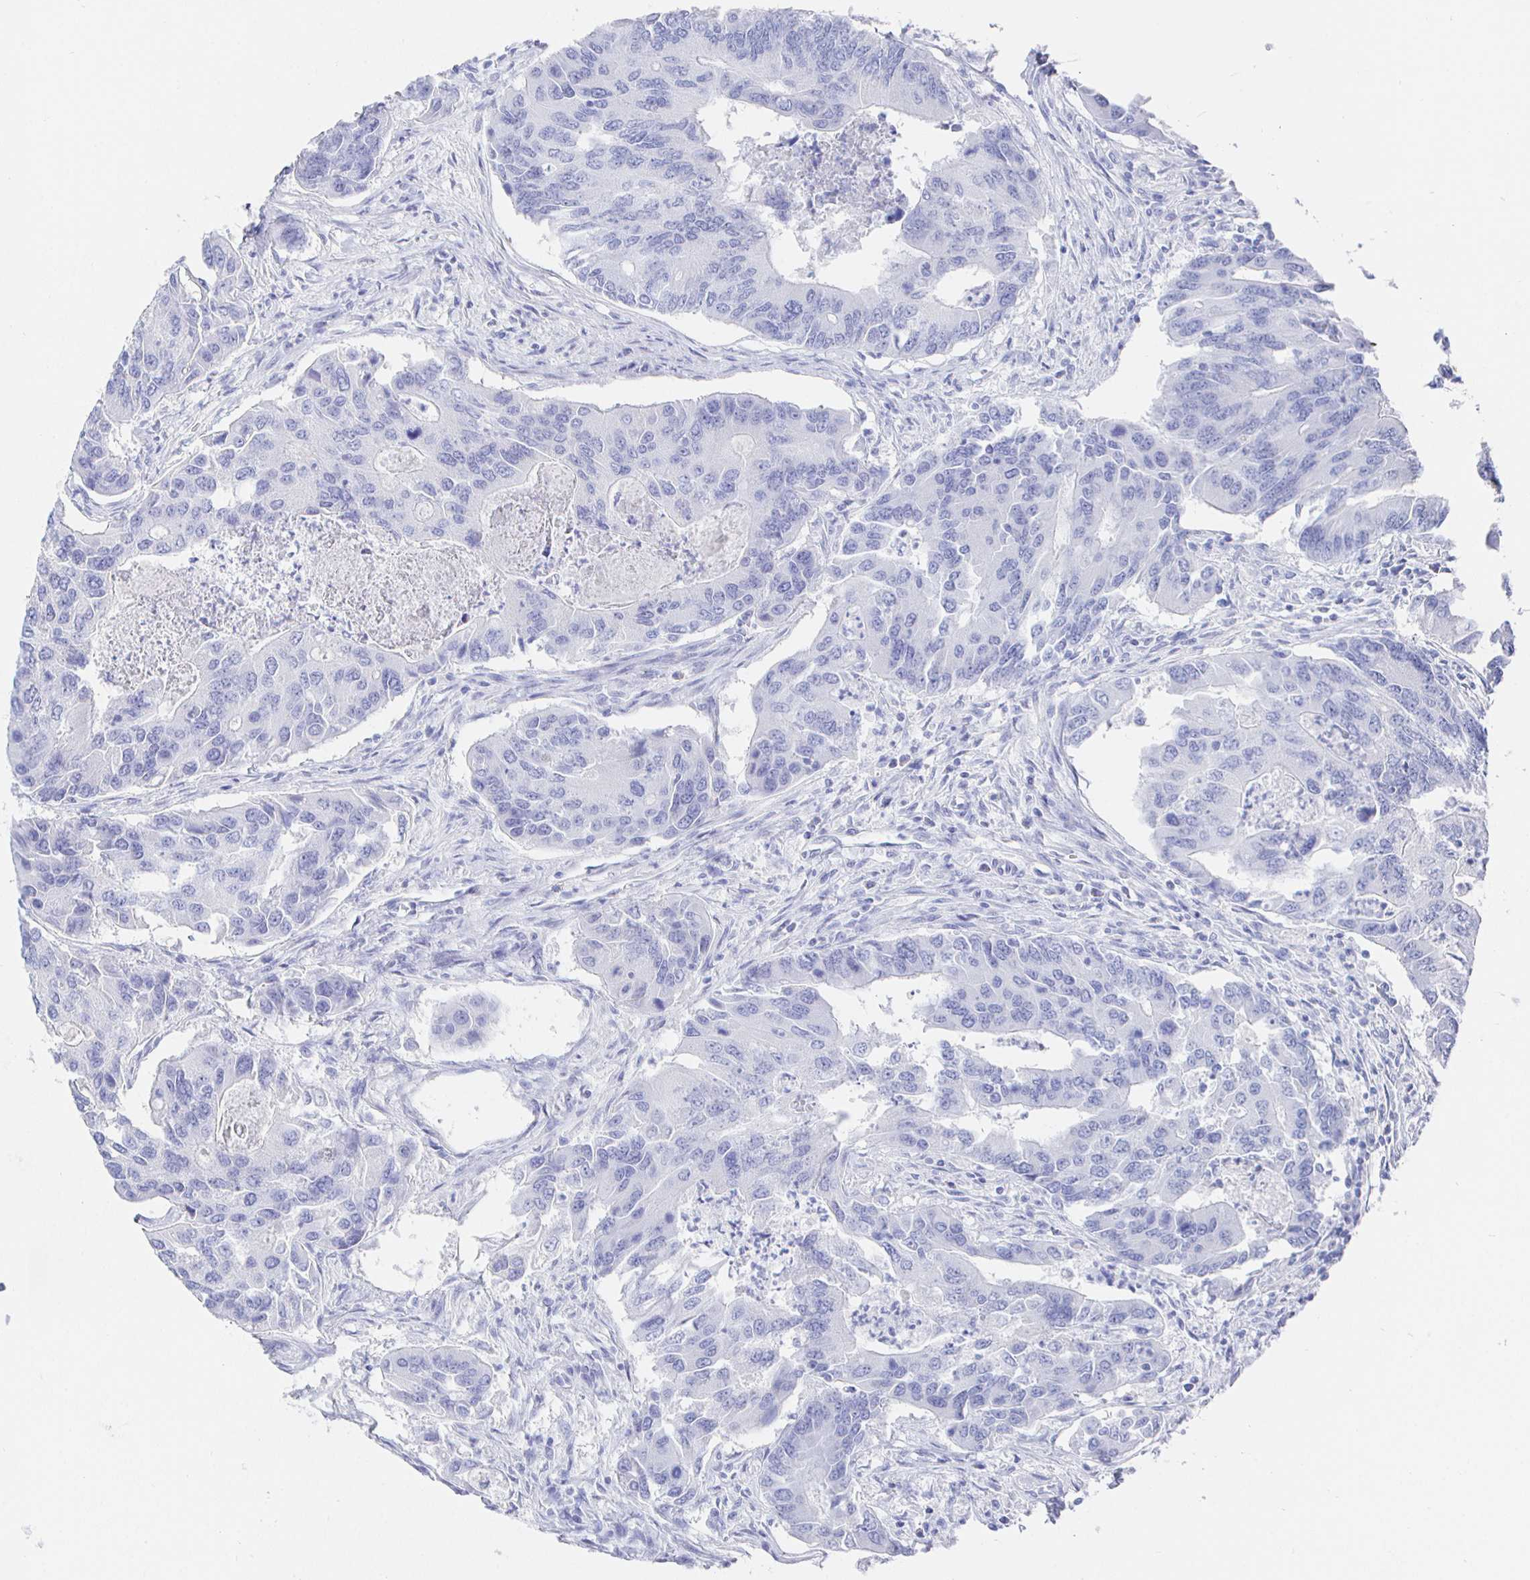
{"staining": {"intensity": "negative", "quantity": "none", "location": "none"}, "tissue": "colorectal cancer", "cell_type": "Tumor cells", "image_type": "cancer", "snomed": [{"axis": "morphology", "description": "Adenocarcinoma, NOS"}, {"axis": "topography", "description": "Colon"}], "caption": "Tumor cells show no significant protein positivity in colorectal cancer.", "gene": "CLCA1", "patient": {"sex": "female", "age": 67}}